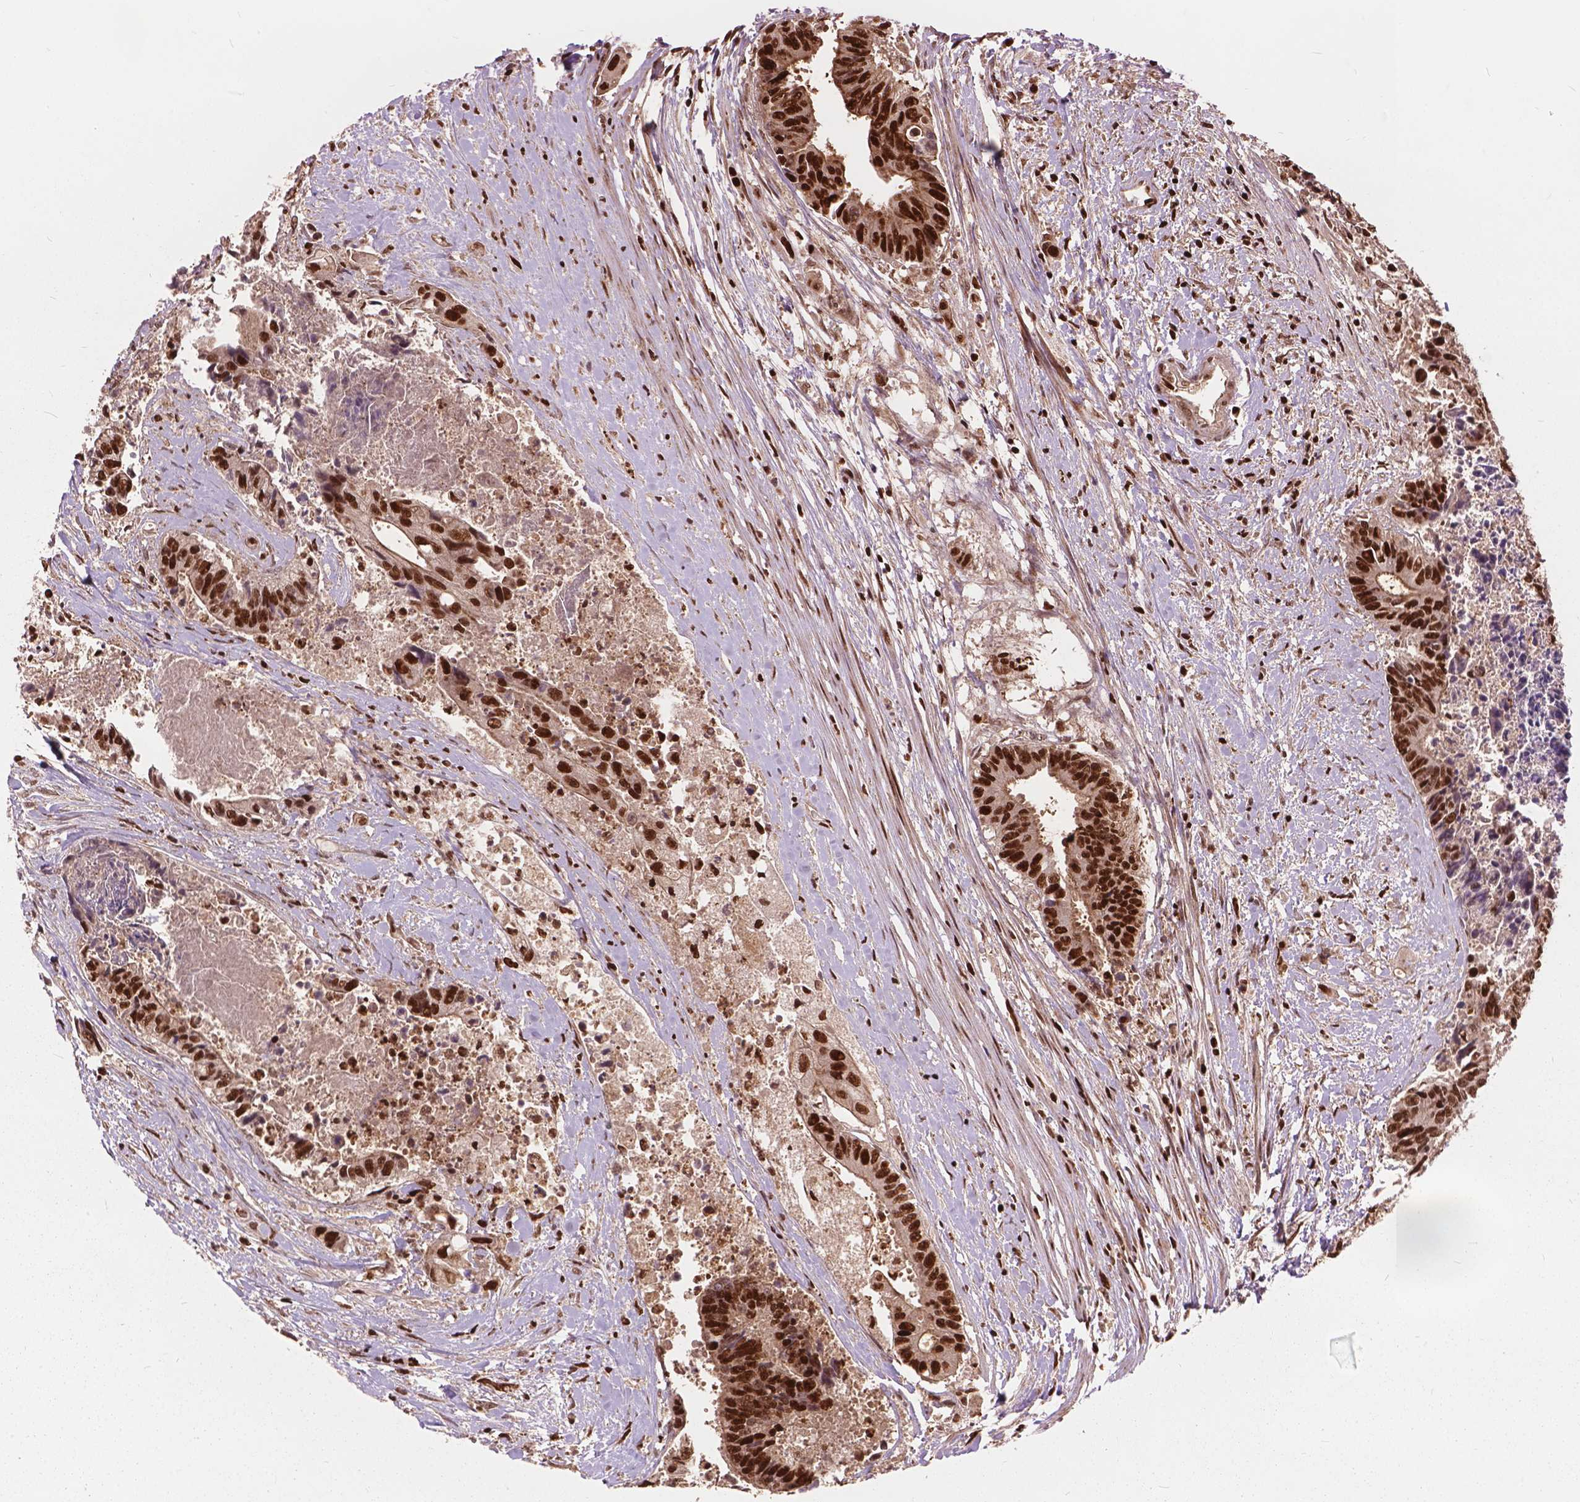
{"staining": {"intensity": "moderate", "quantity": ">75%", "location": "nuclear"}, "tissue": "colorectal cancer", "cell_type": "Tumor cells", "image_type": "cancer", "snomed": [{"axis": "morphology", "description": "Adenocarcinoma, NOS"}, {"axis": "topography", "description": "Rectum"}], "caption": "Human colorectal cancer stained with a protein marker exhibits moderate staining in tumor cells.", "gene": "ANP32B", "patient": {"sex": "male", "age": 54}}